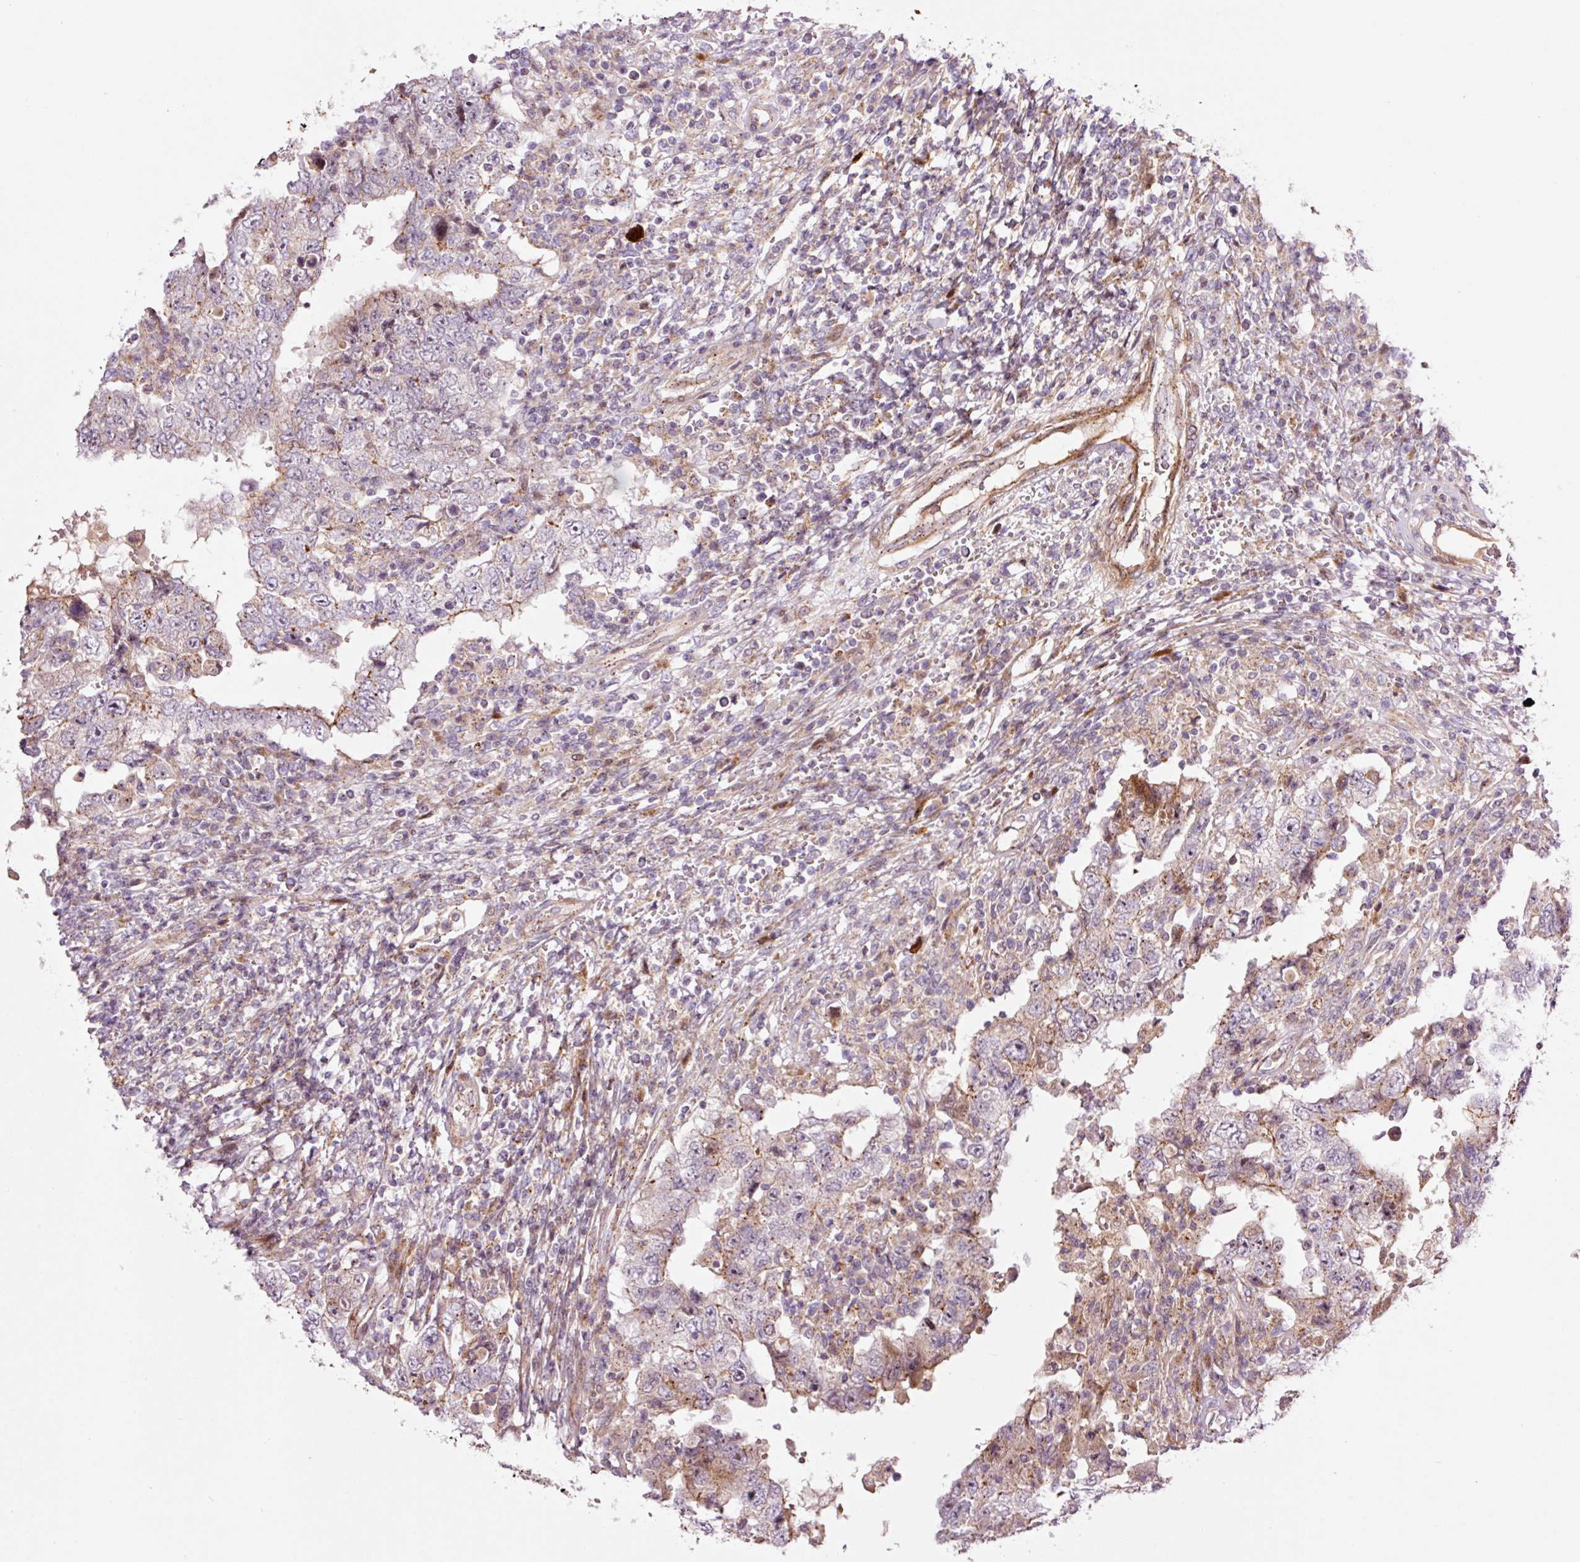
{"staining": {"intensity": "moderate", "quantity": "<25%", "location": "cytoplasmic/membranous"}, "tissue": "testis cancer", "cell_type": "Tumor cells", "image_type": "cancer", "snomed": [{"axis": "morphology", "description": "Carcinoma, Embryonal, NOS"}, {"axis": "topography", "description": "Testis"}], "caption": "Immunohistochemistry (IHC) (DAB (3,3'-diaminobenzidine)) staining of testis embryonal carcinoma displays moderate cytoplasmic/membranous protein staining in about <25% of tumor cells.", "gene": "ANKRD20A1", "patient": {"sex": "male", "age": 26}}